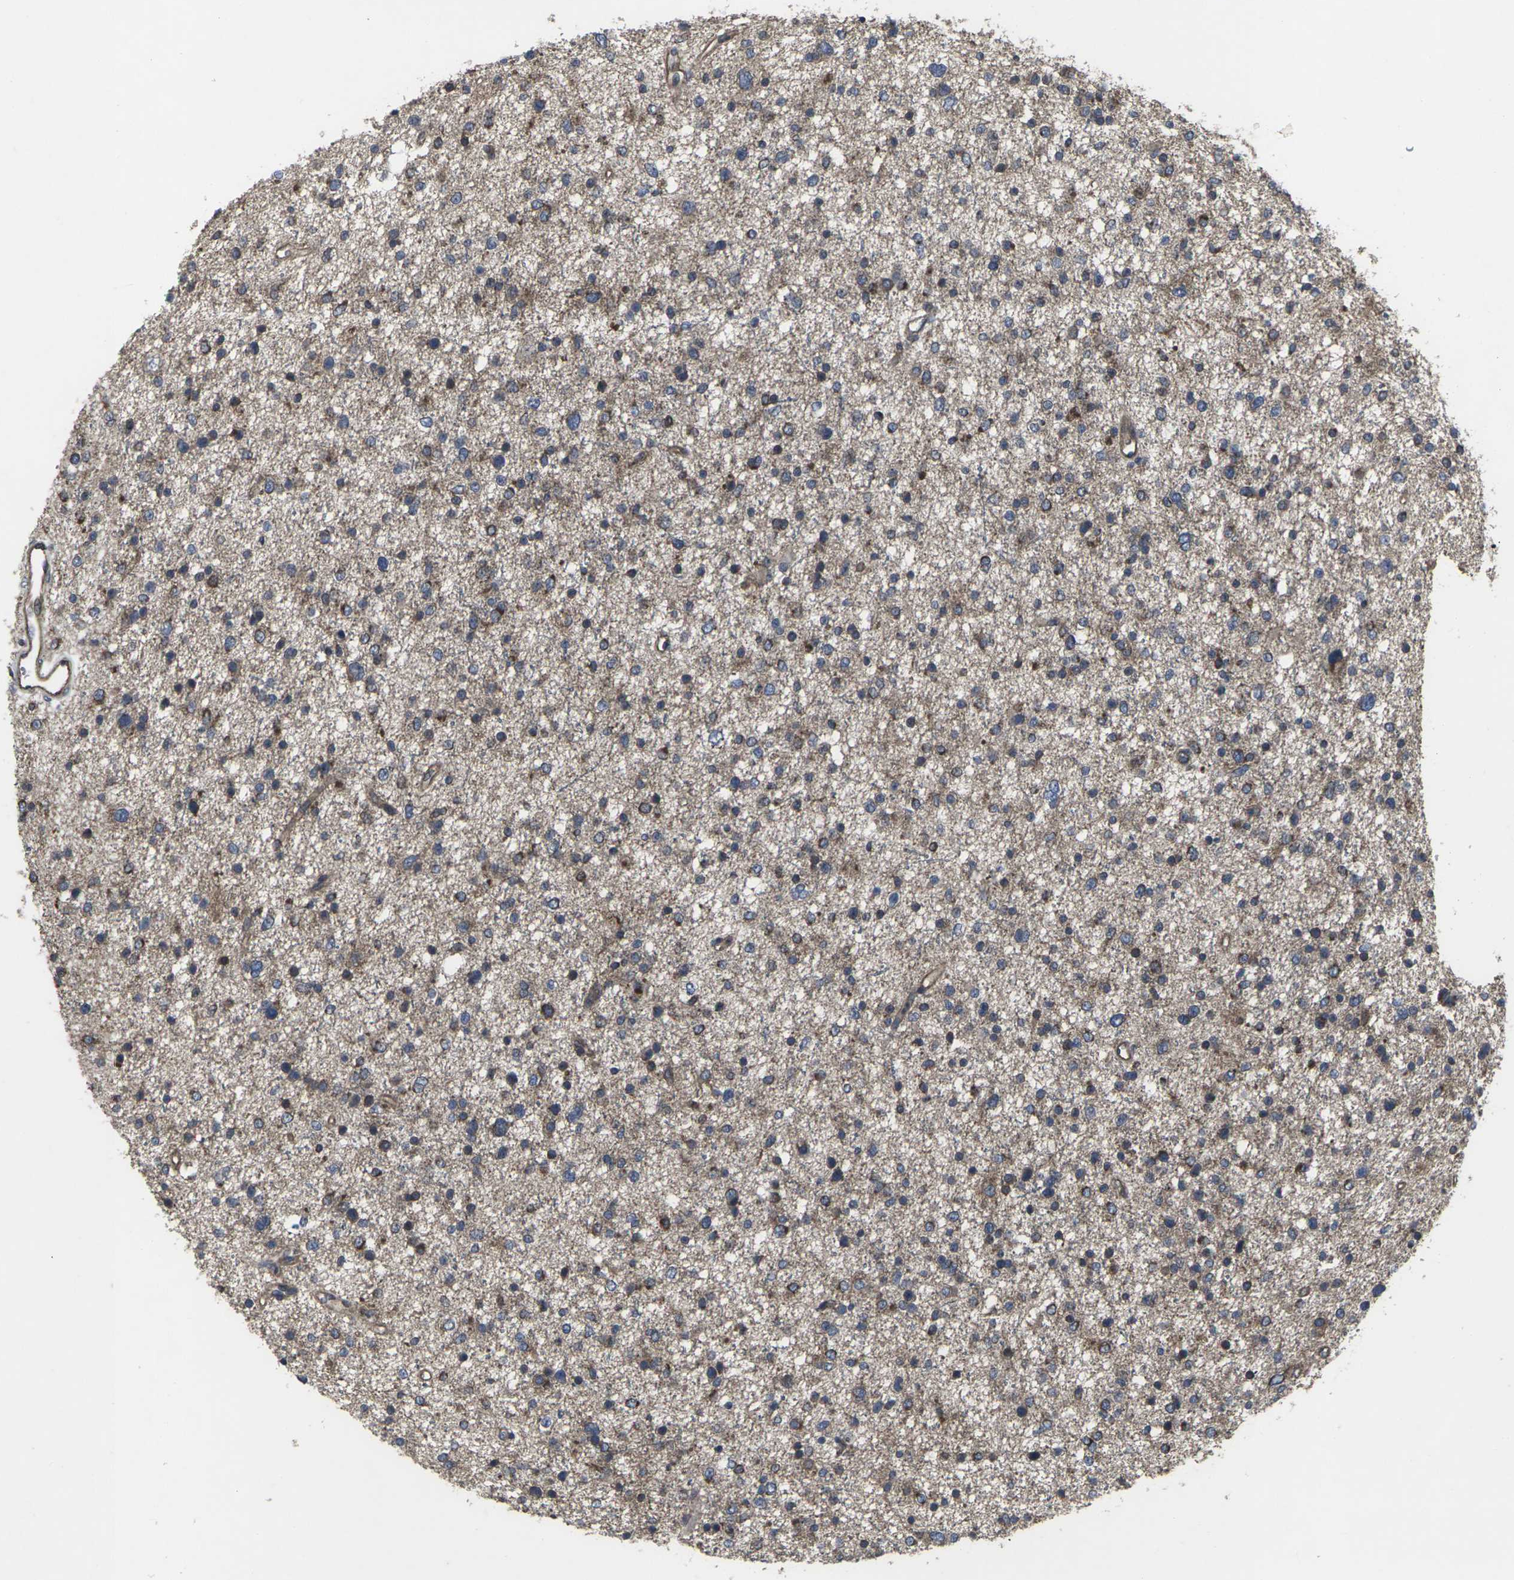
{"staining": {"intensity": "moderate", "quantity": ">75%", "location": "cytoplasmic/membranous"}, "tissue": "glioma", "cell_type": "Tumor cells", "image_type": "cancer", "snomed": [{"axis": "morphology", "description": "Glioma, malignant, Low grade"}, {"axis": "topography", "description": "Brain"}], "caption": "This is a histology image of immunohistochemistry staining of malignant glioma (low-grade), which shows moderate positivity in the cytoplasmic/membranous of tumor cells.", "gene": "MAPKAPK2", "patient": {"sex": "female", "age": 37}}